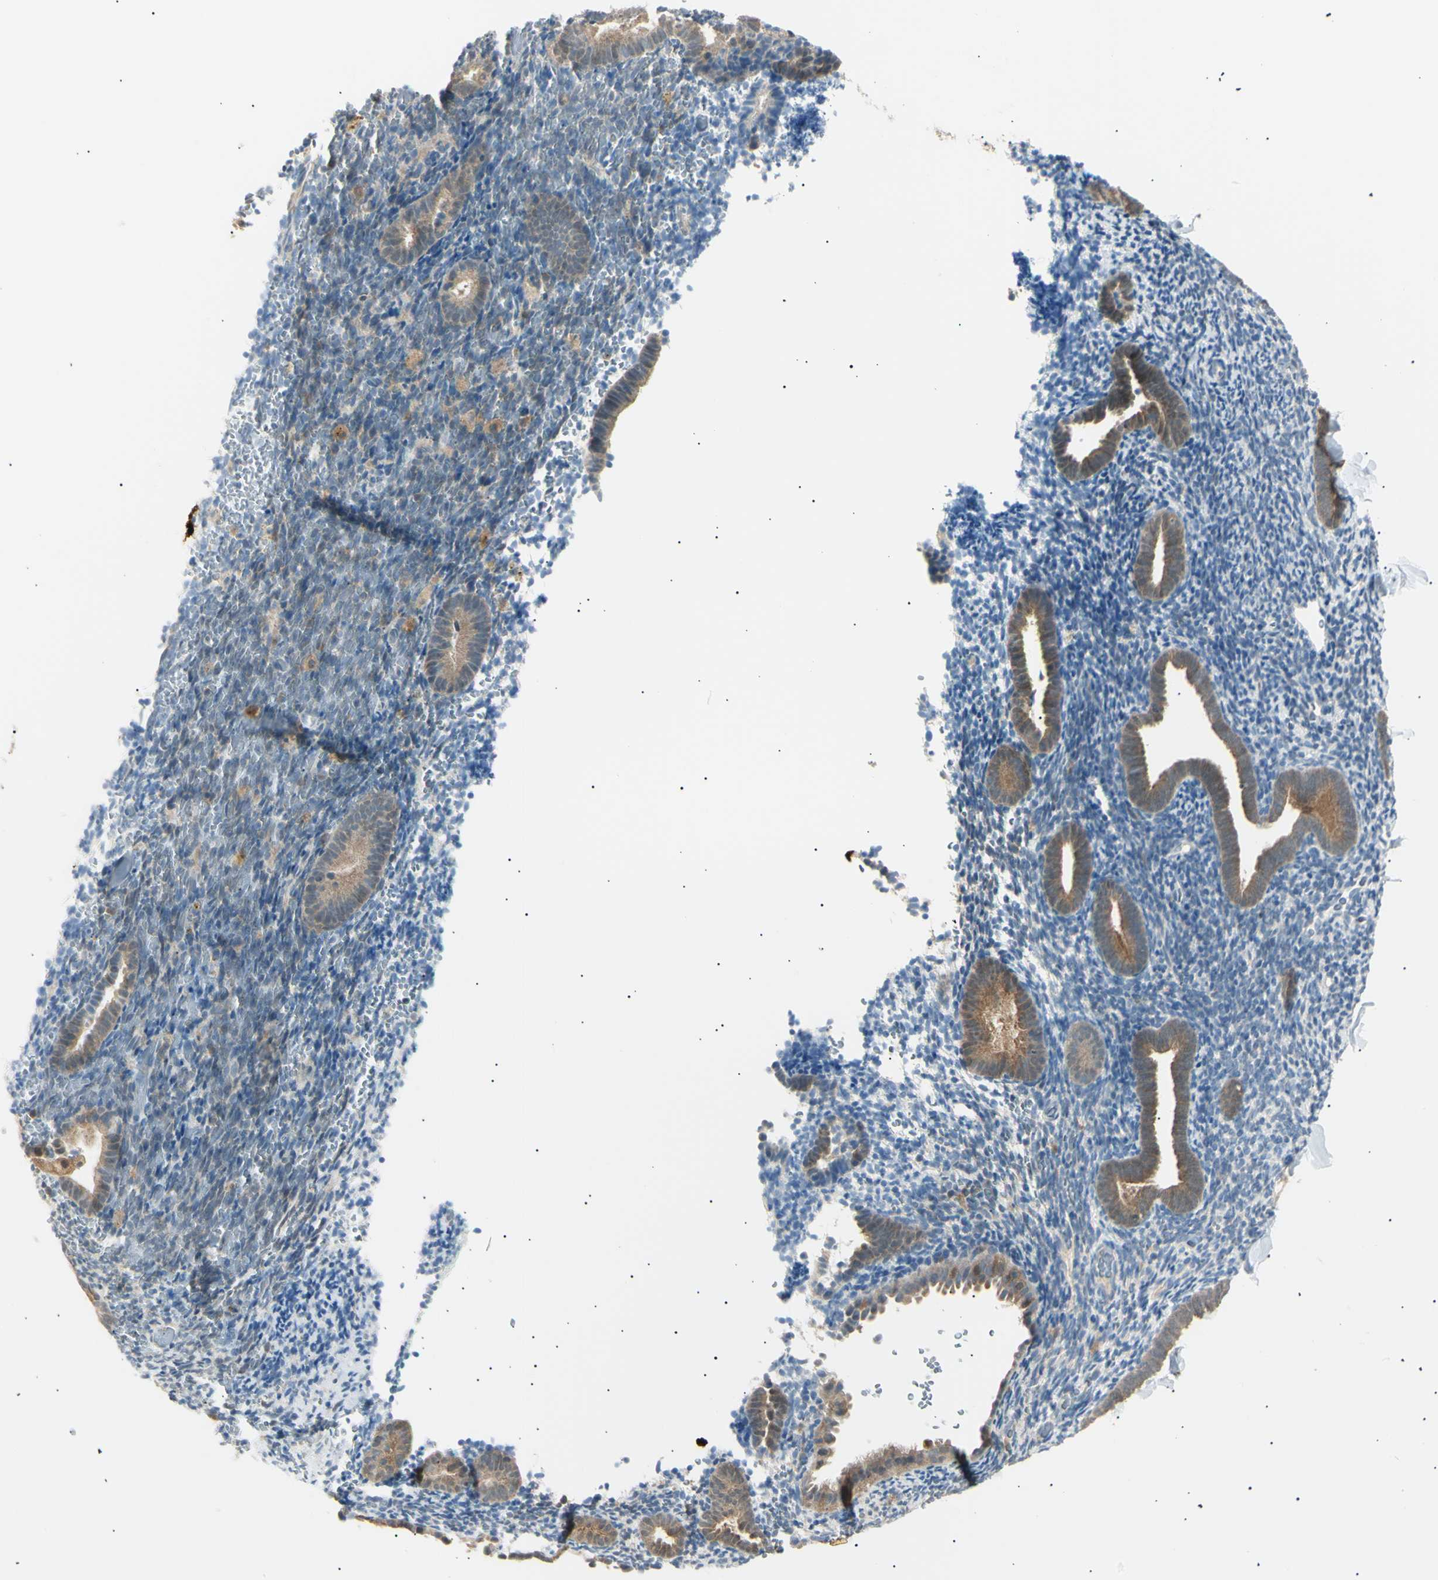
{"staining": {"intensity": "weak", "quantity": "25%-75%", "location": "cytoplasmic/membranous"}, "tissue": "endometrium", "cell_type": "Cells in endometrial stroma", "image_type": "normal", "snomed": [{"axis": "morphology", "description": "Normal tissue, NOS"}, {"axis": "topography", "description": "Endometrium"}], "caption": "Protein staining of unremarkable endometrium displays weak cytoplasmic/membranous expression in about 25%-75% of cells in endometrial stroma.", "gene": "LHPP", "patient": {"sex": "female", "age": 51}}